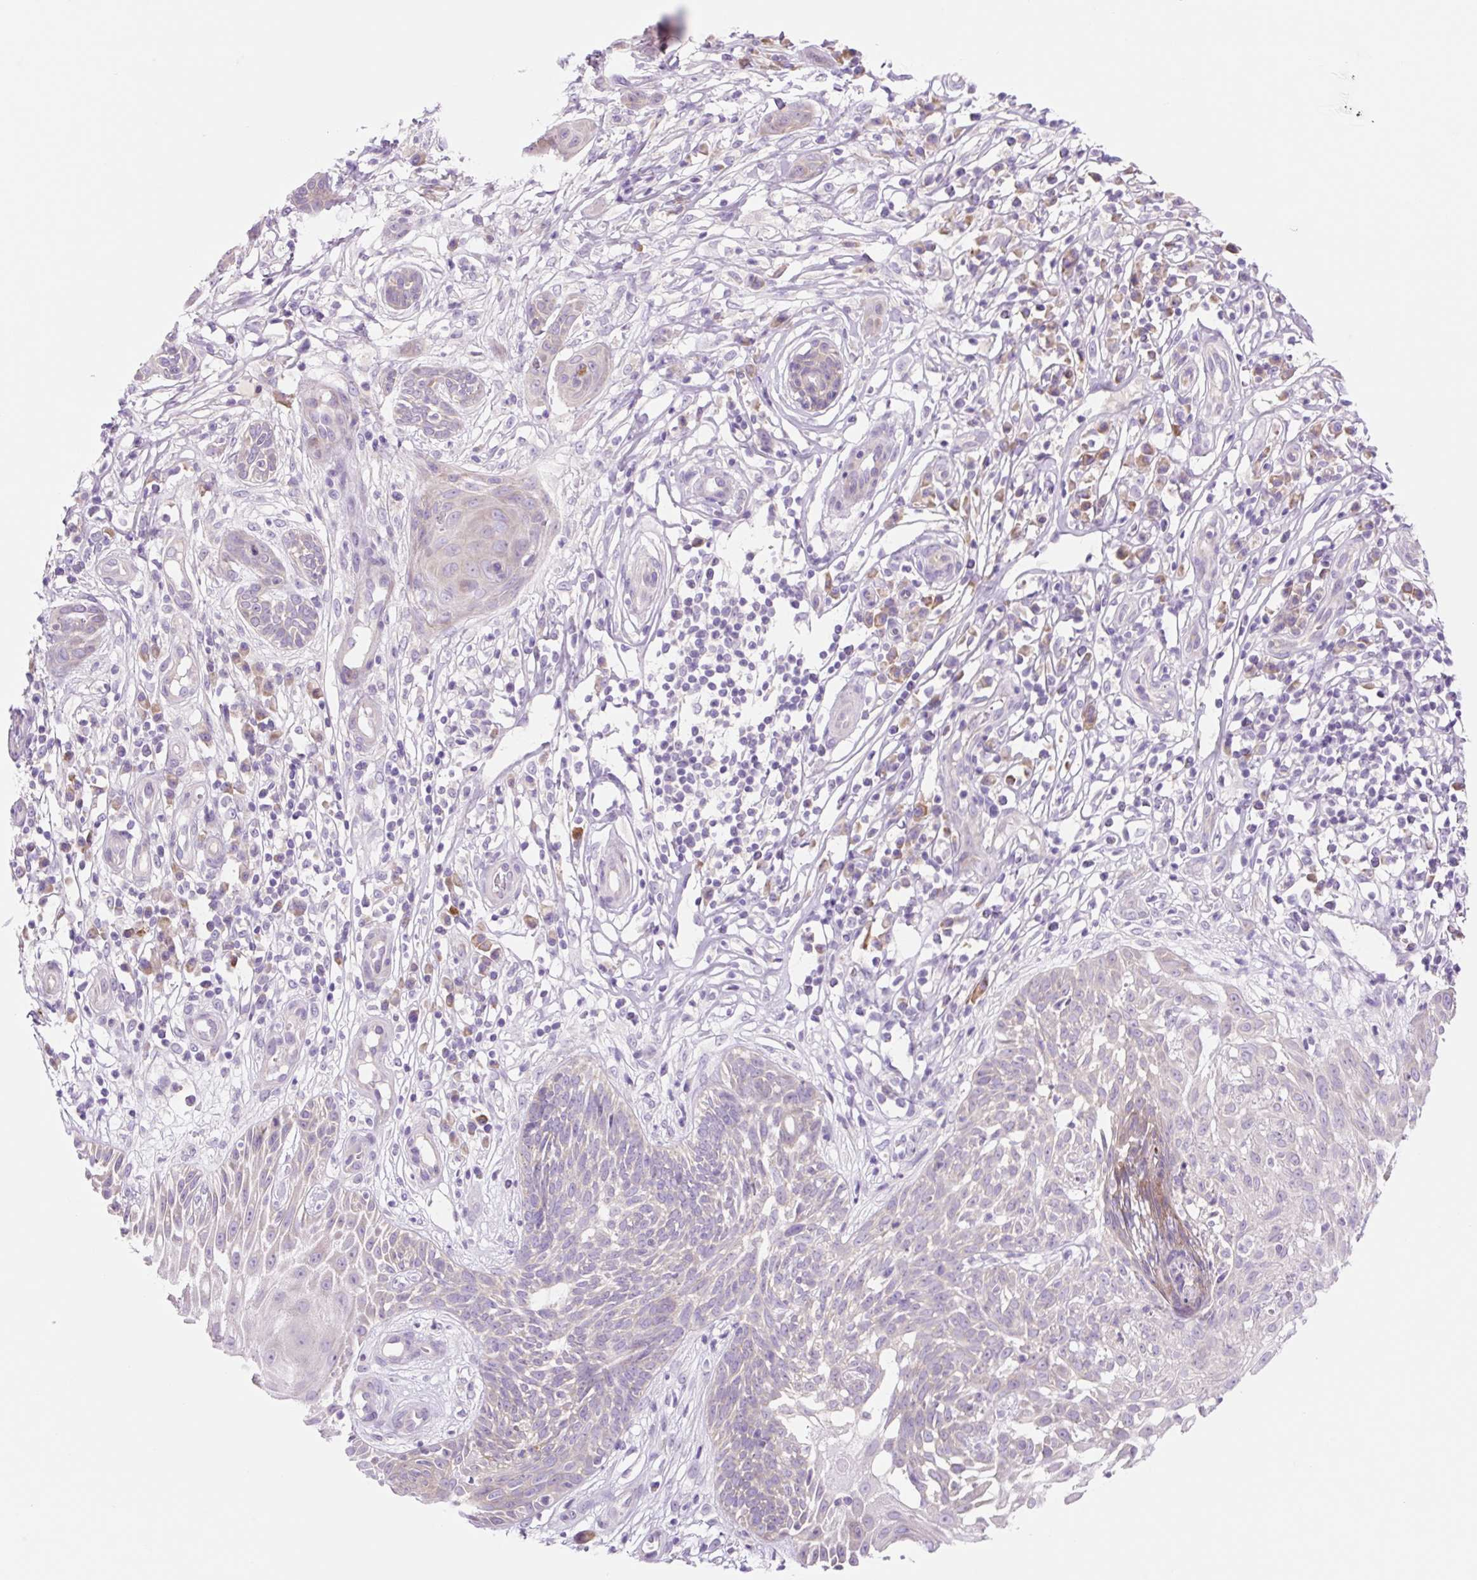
{"staining": {"intensity": "negative", "quantity": "none", "location": "none"}, "tissue": "skin cancer", "cell_type": "Tumor cells", "image_type": "cancer", "snomed": [{"axis": "morphology", "description": "Basal cell carcinoma"}, {"axis": "topography", "description": "Skin"}, {"axis": "topography", "description": "Skin, foot"}], "caption": "Protein analysis of skin basal cell carcinoma reveals no significant staining in tumor cells.", "gene": "CELF6", "patient": {"sex": "female", "age": 86}}